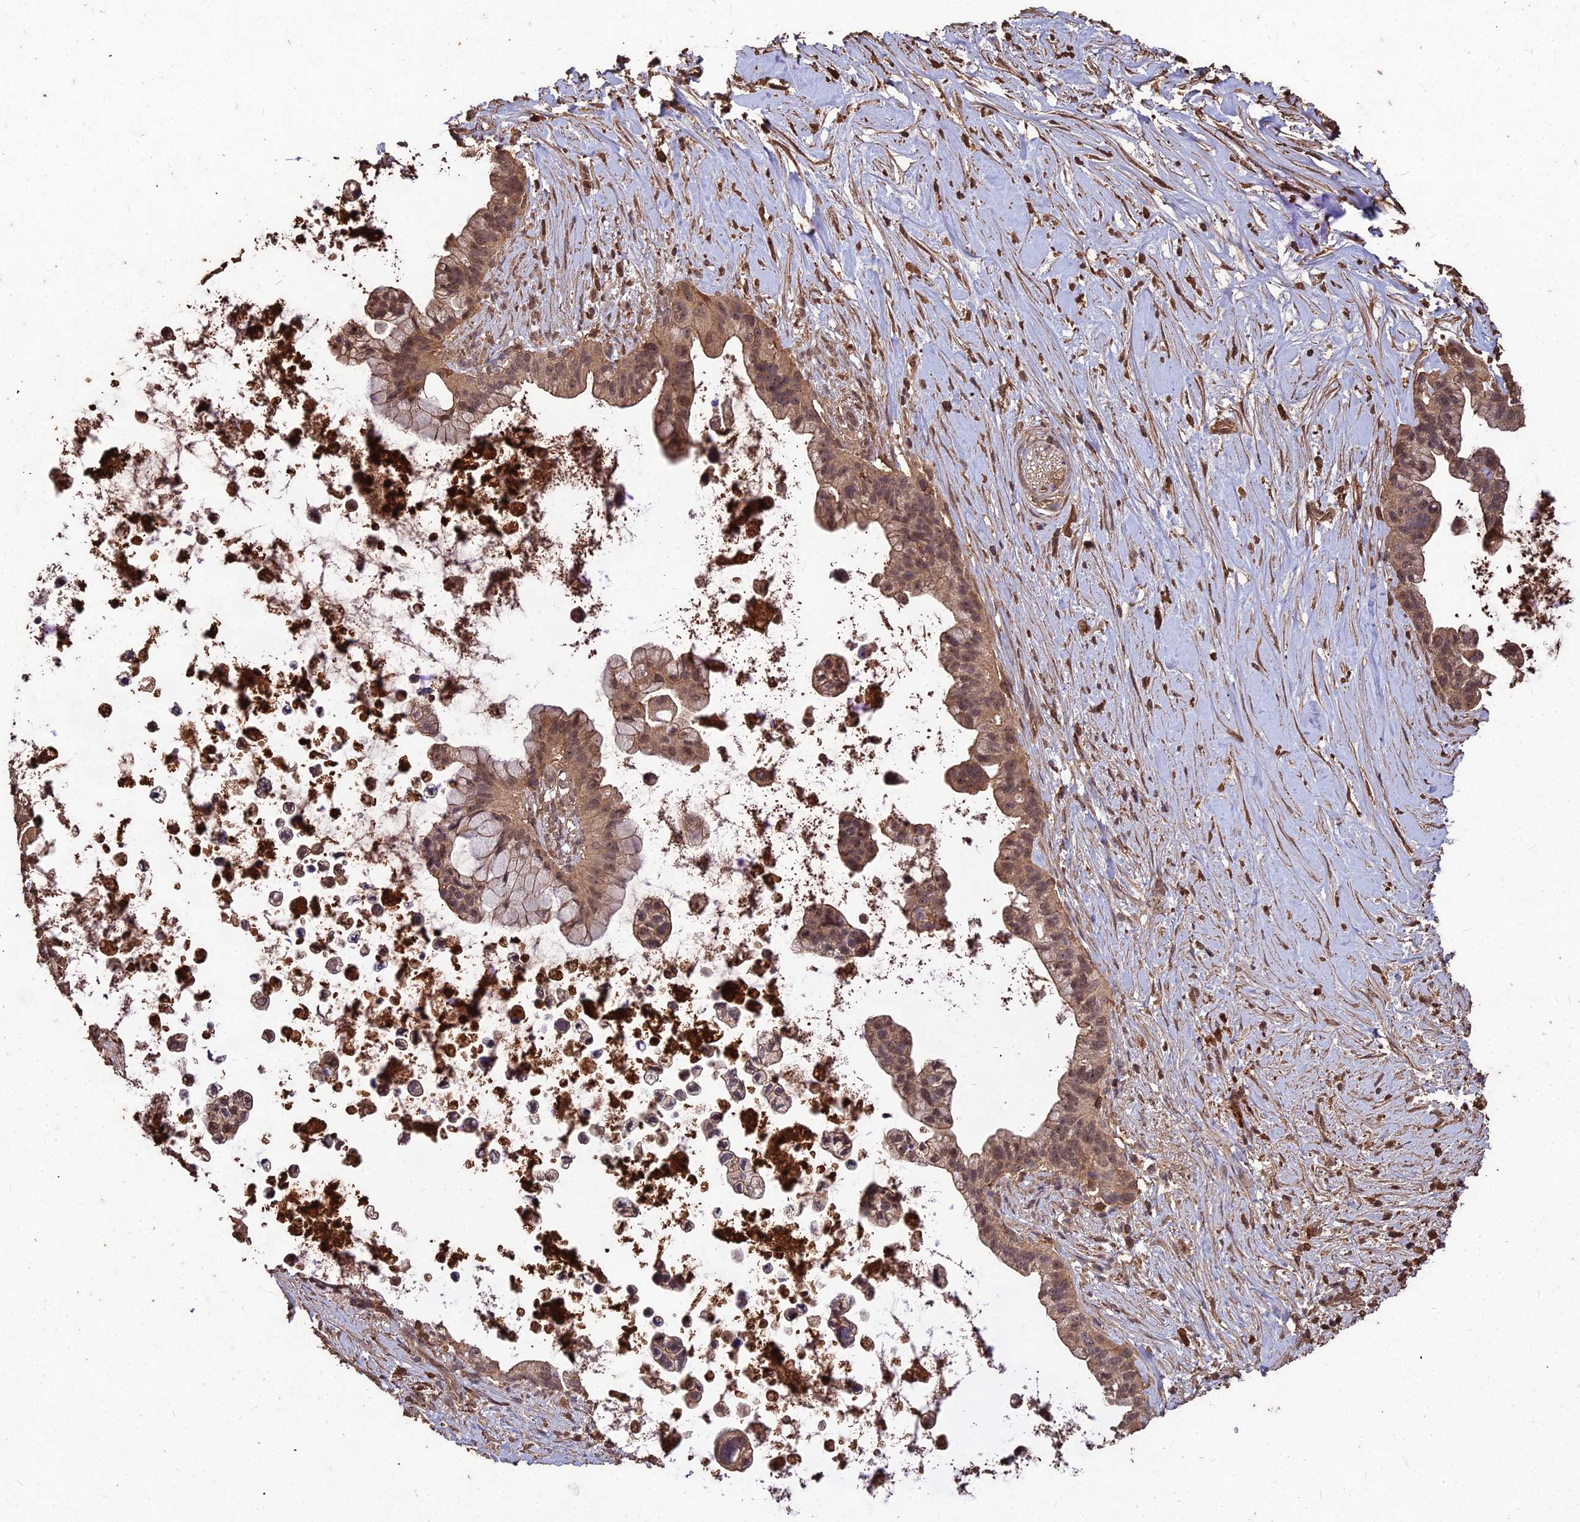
{"staining": {"intensity": "moderate", "quantity": ">75%", "location": "cytoplasmic/membranous,nuclear"}, "tissue": "pancreatic cancer", "cell_type": "Tumor cells", "image_type": "cancer", "snomed": [{"axis": "morphology", "description": "Adenocarcinoma, NOS"}, {"axis": "topography", "description": "Pancreas"}], "caption": "IHC histopathology image of pancreatic cancer (adenocarcinoma) stained for a protein (brown), which demonstrates medium levels of moderate cytoplasmic/membranous and nuclear positivity in approximately >75% of tumor cells.", "gene": "SYMPK", "patient": {"sex": "female", "age": 83}}